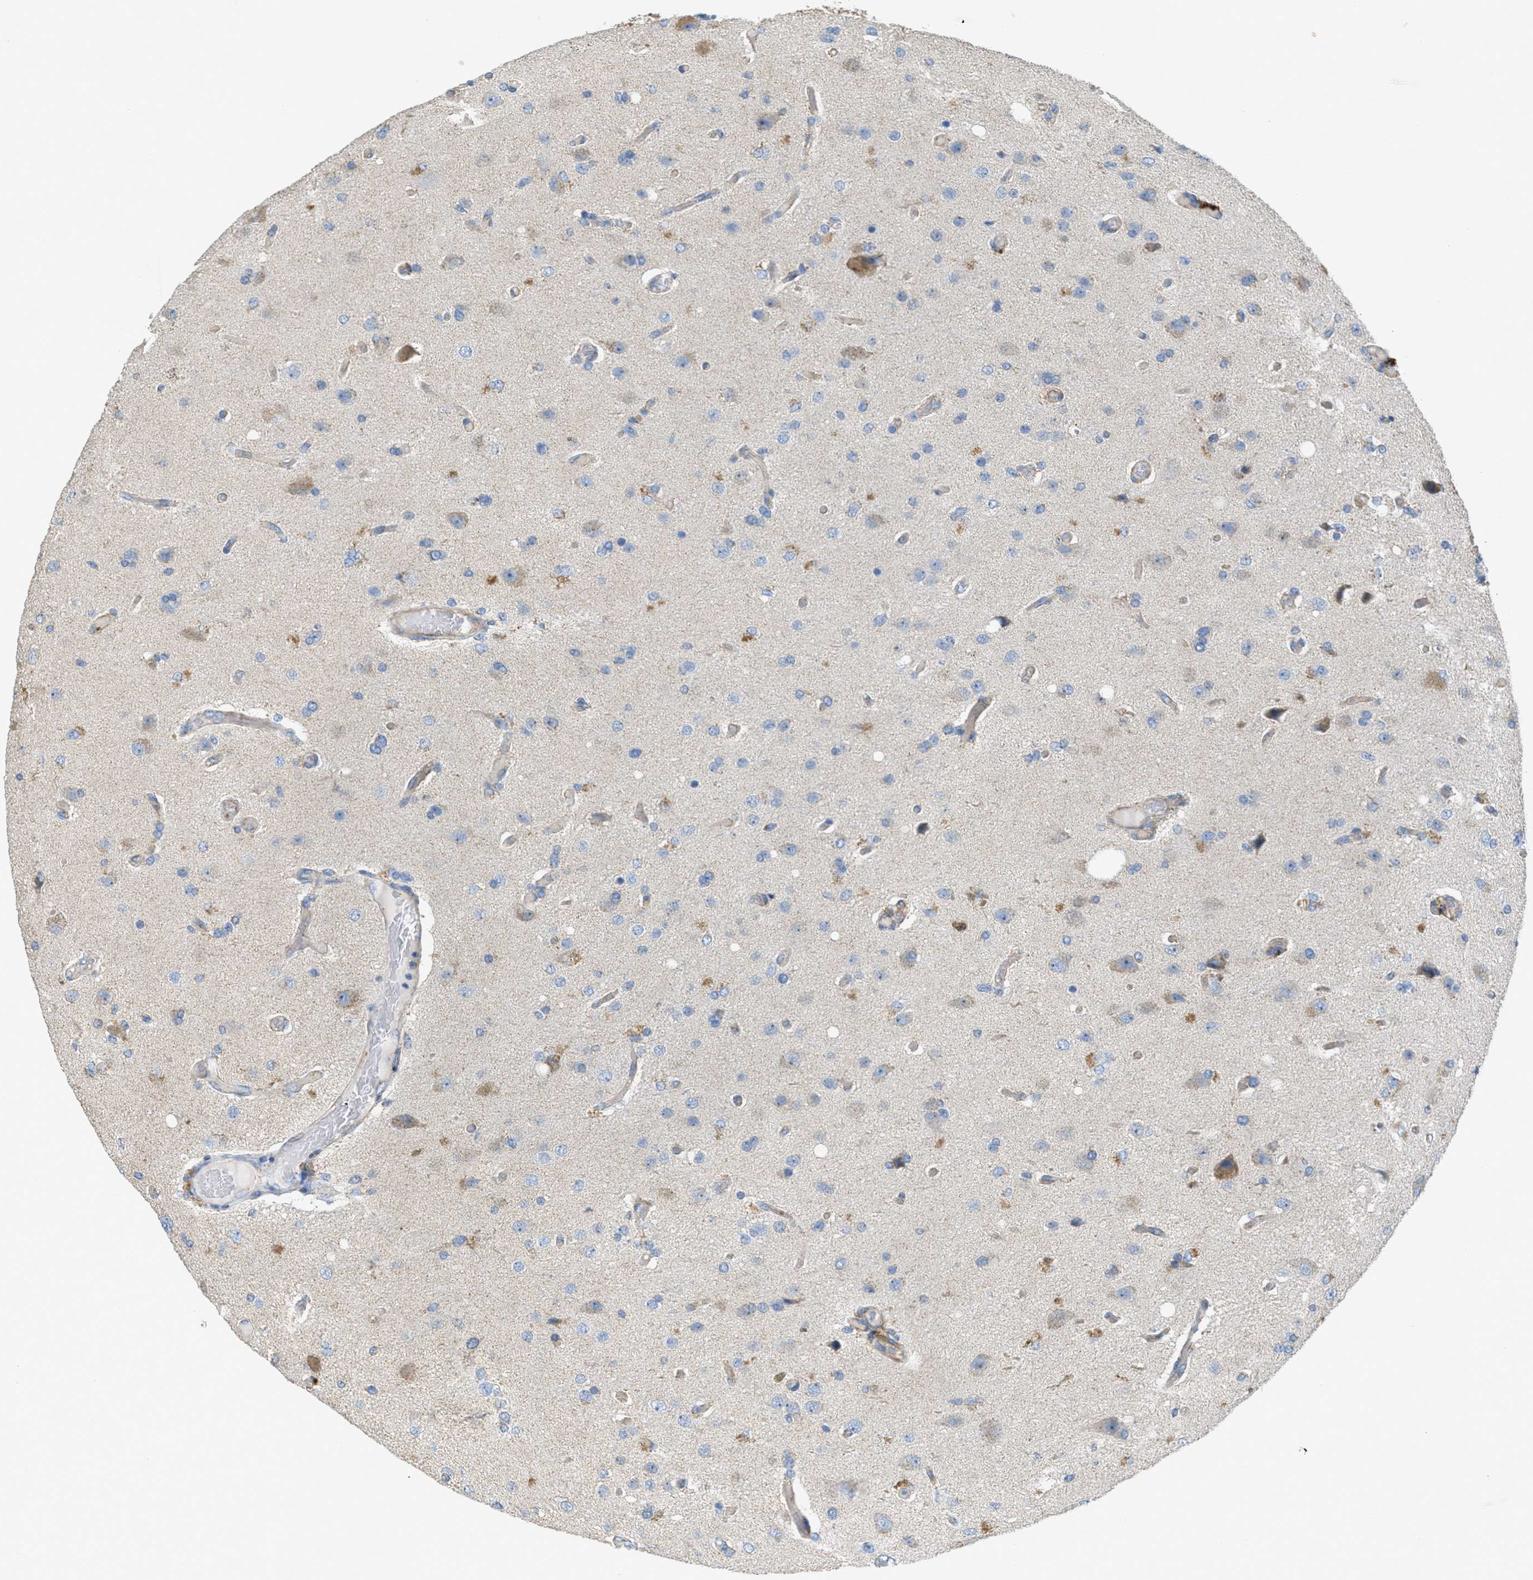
{"staining": {"intensity": "negative", "quantity": "none", "location": "none"}, "tissue": "glioma", "cell_type": "Tumor cells", "image_type": "cancer", "snomed": [{"axis": "morphology", "description": "Normal tissue, NOS"}, {"axis": "morphology", "description": "Glioma, malignant, High grade"}, {"axis": "topography", "description": "Cerebral cortex"}], "caption": "Immunohistochemistry (IHC) micrograph of neoplastic tissue: malignant high-grade glioma stained with DAB (3,3'-diaminobenzidine) reveals no significant protein staining in tumor cells. Brightfield microscopy of immunohistochemistry stained with DAB (3,3'-diaminobenzidine) (brown) and hematoxylin (blue), captured at high magnification.", "gene": "BTN3A1", "patient": {"sex": "male", "age": 77}}